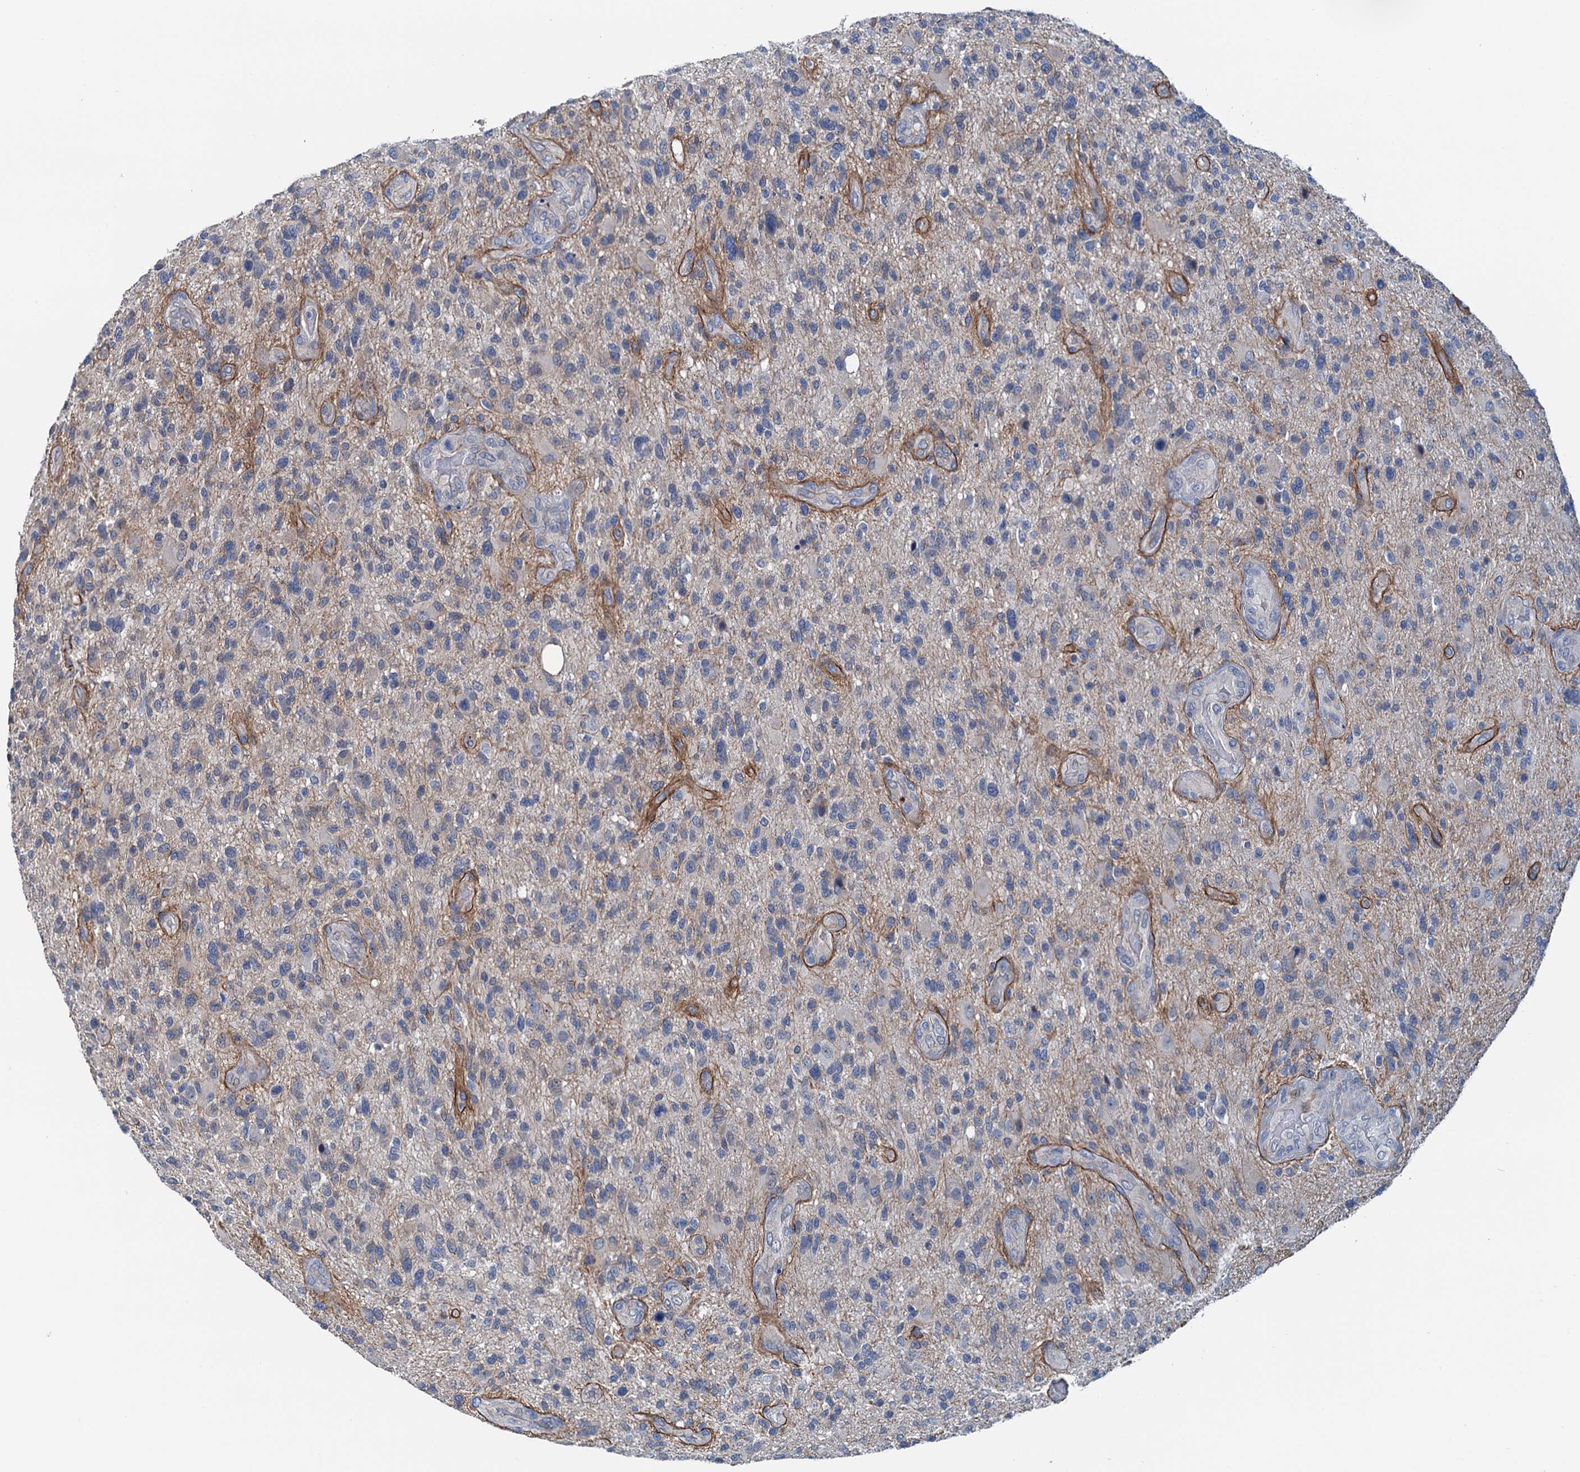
{"staining": {"intensity": "negative", "quantity": "none", "location": "none"}, "tissue": "glioma", "cell_type": "Tumor cells", "image_type": "cancer", "snomed": [{"axis": "morphology", "description": "Glioma, malignant, High grade"}, {"axis": "topography", "description": "Brain"}], "caption": "Human high-grade glioma (malignant) stained for a protein using immunohistochemistry reveals no staining in tumor cells.", "gene": "ELAC1", "patient": {"sex": "male", "age": 47}}